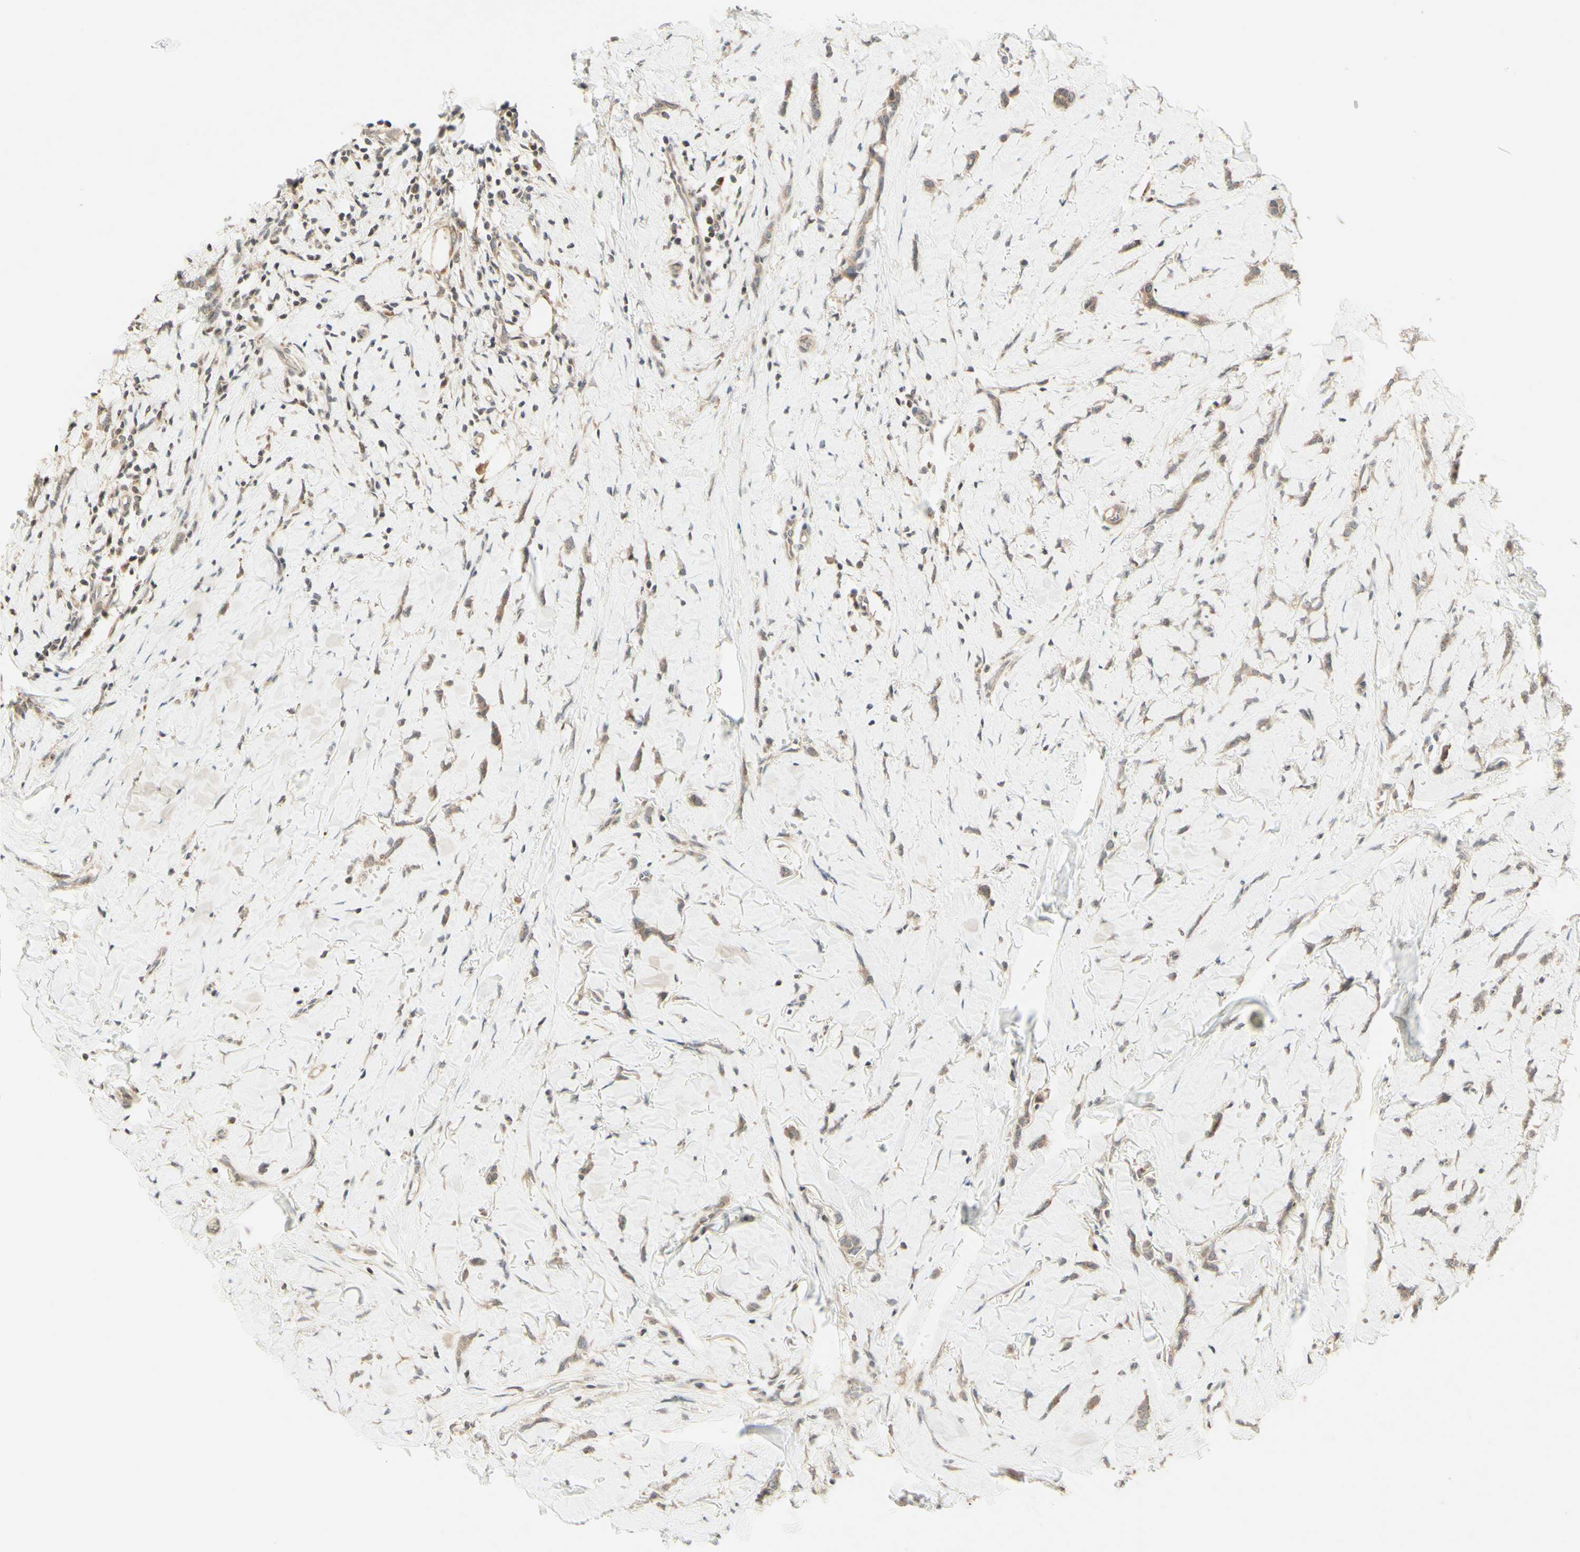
{"staining": {"intensity": "weak", "quantity": ">75%", "location": "cytoplasmic/membranous"}, "tissue": "breast cancer", "cell_type": "Tumor cells", "image_type": "cancer", "snomed": [{"axis": "morphology", "description": "Lobular carcinoma"}, {"axis": "topography", "description": "Skin"}, {"axis": "topography", "description": "Breast"}], "caption": "Brown immunohistochemical staining in breast cancer (lobular carcinoma) shows weak cytoplasmic/membranous staining in approximately >75% of tumor cells.", "gene": "ZW10", "patient": {"sex": "female", "age": 46}}